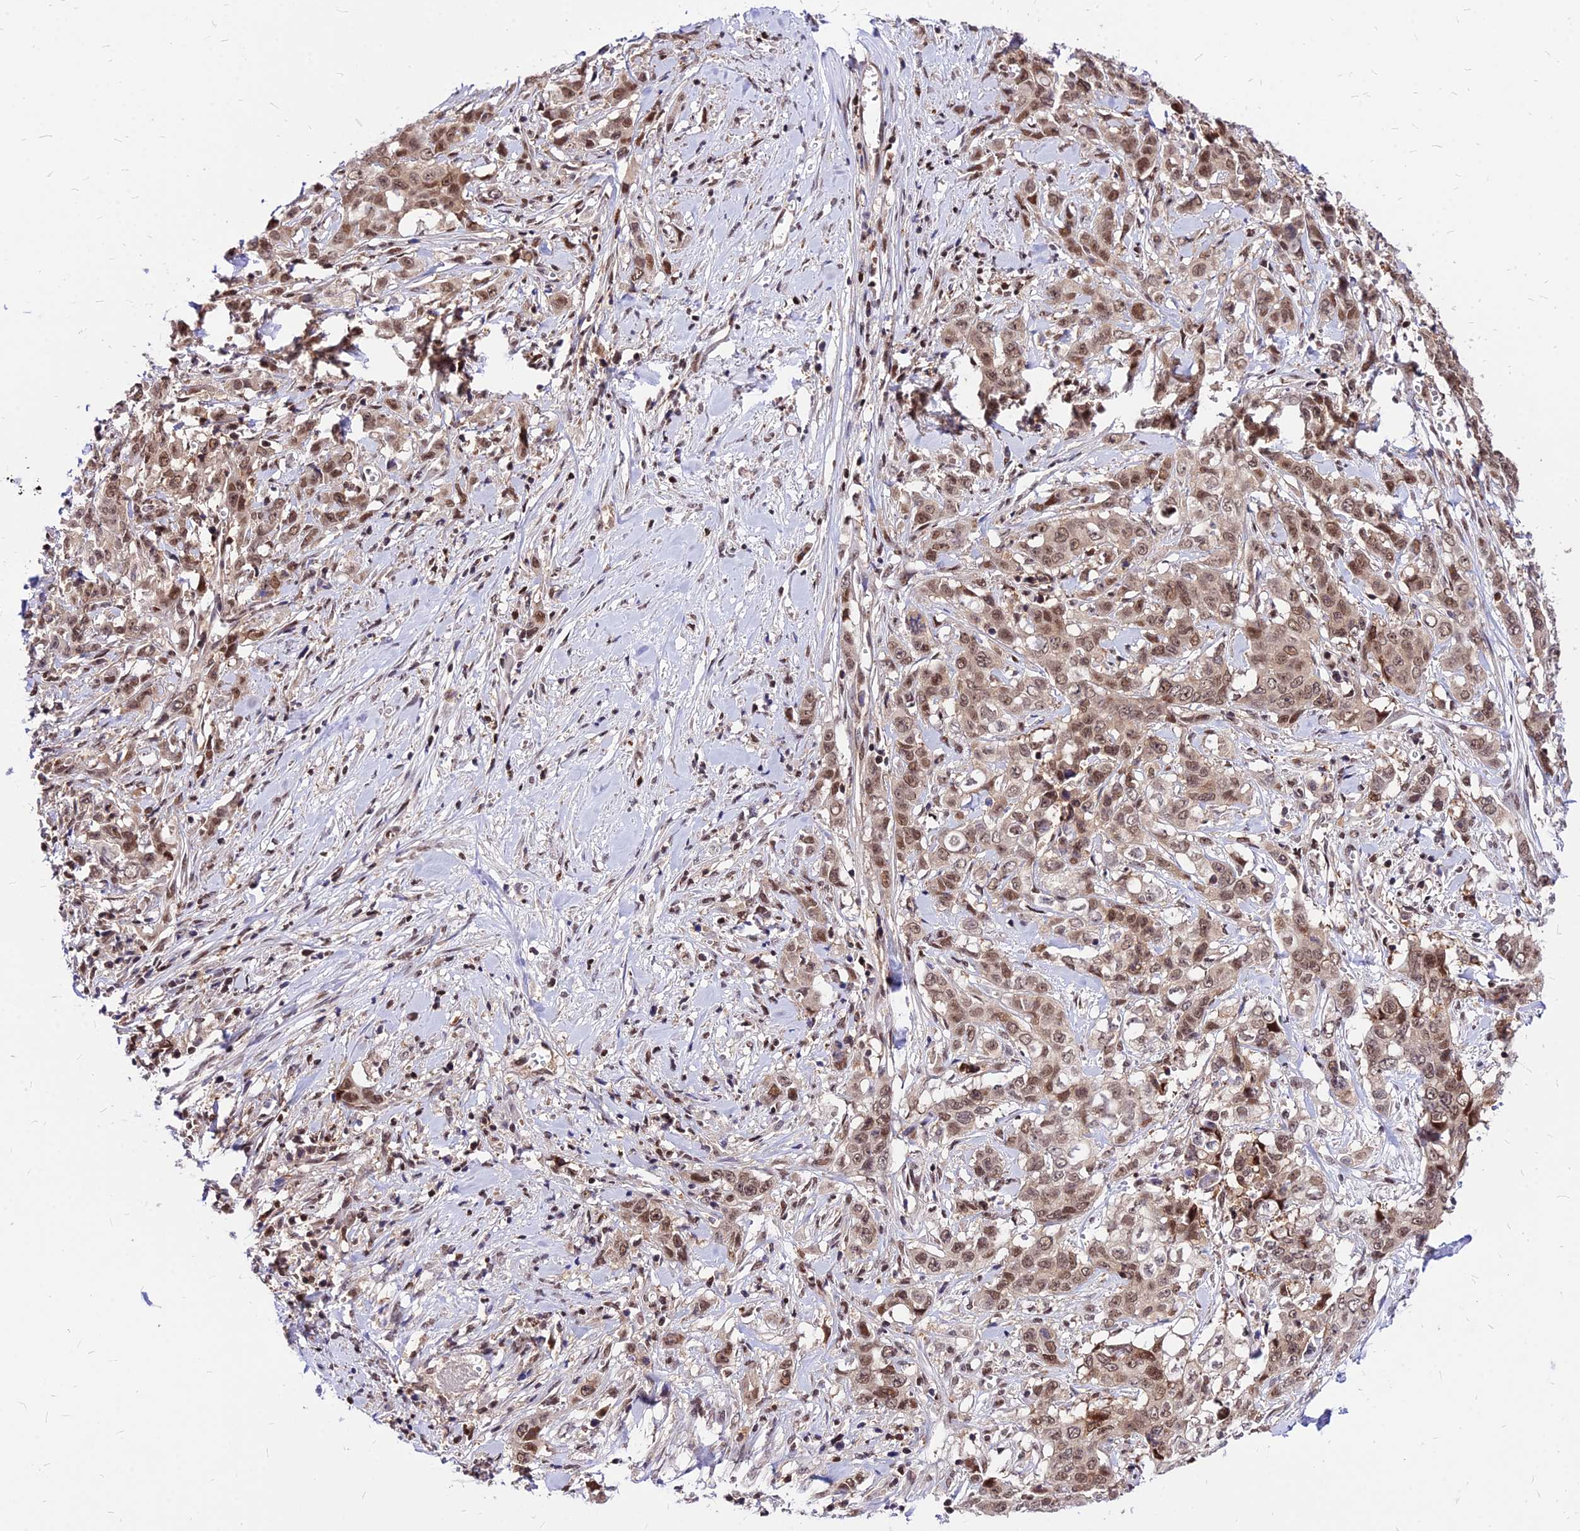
{"staining": {"intensity": "moderate", "quantity": ">75%", "location": "nuclear"}, "tissue": "stomach cancer", "cell_type": "Tumor cells", "image_type": "cancer", "snomed": [{"axis": "morphology", "description": "Adenocarcinoma, NOS"}, {"axis": "topography", "description": "Stomach, upper"}], "caption": "IHC (DAB (3,3'-diaminobenzidine)) staining of stomach cancer reveals moderate nuclear protein staining in approximately >75% of tumor cells. (IHC, brightfield microscopy, high magnification).", "gene": "PAXX", "patient": {"sex": "male", "age": 62}}